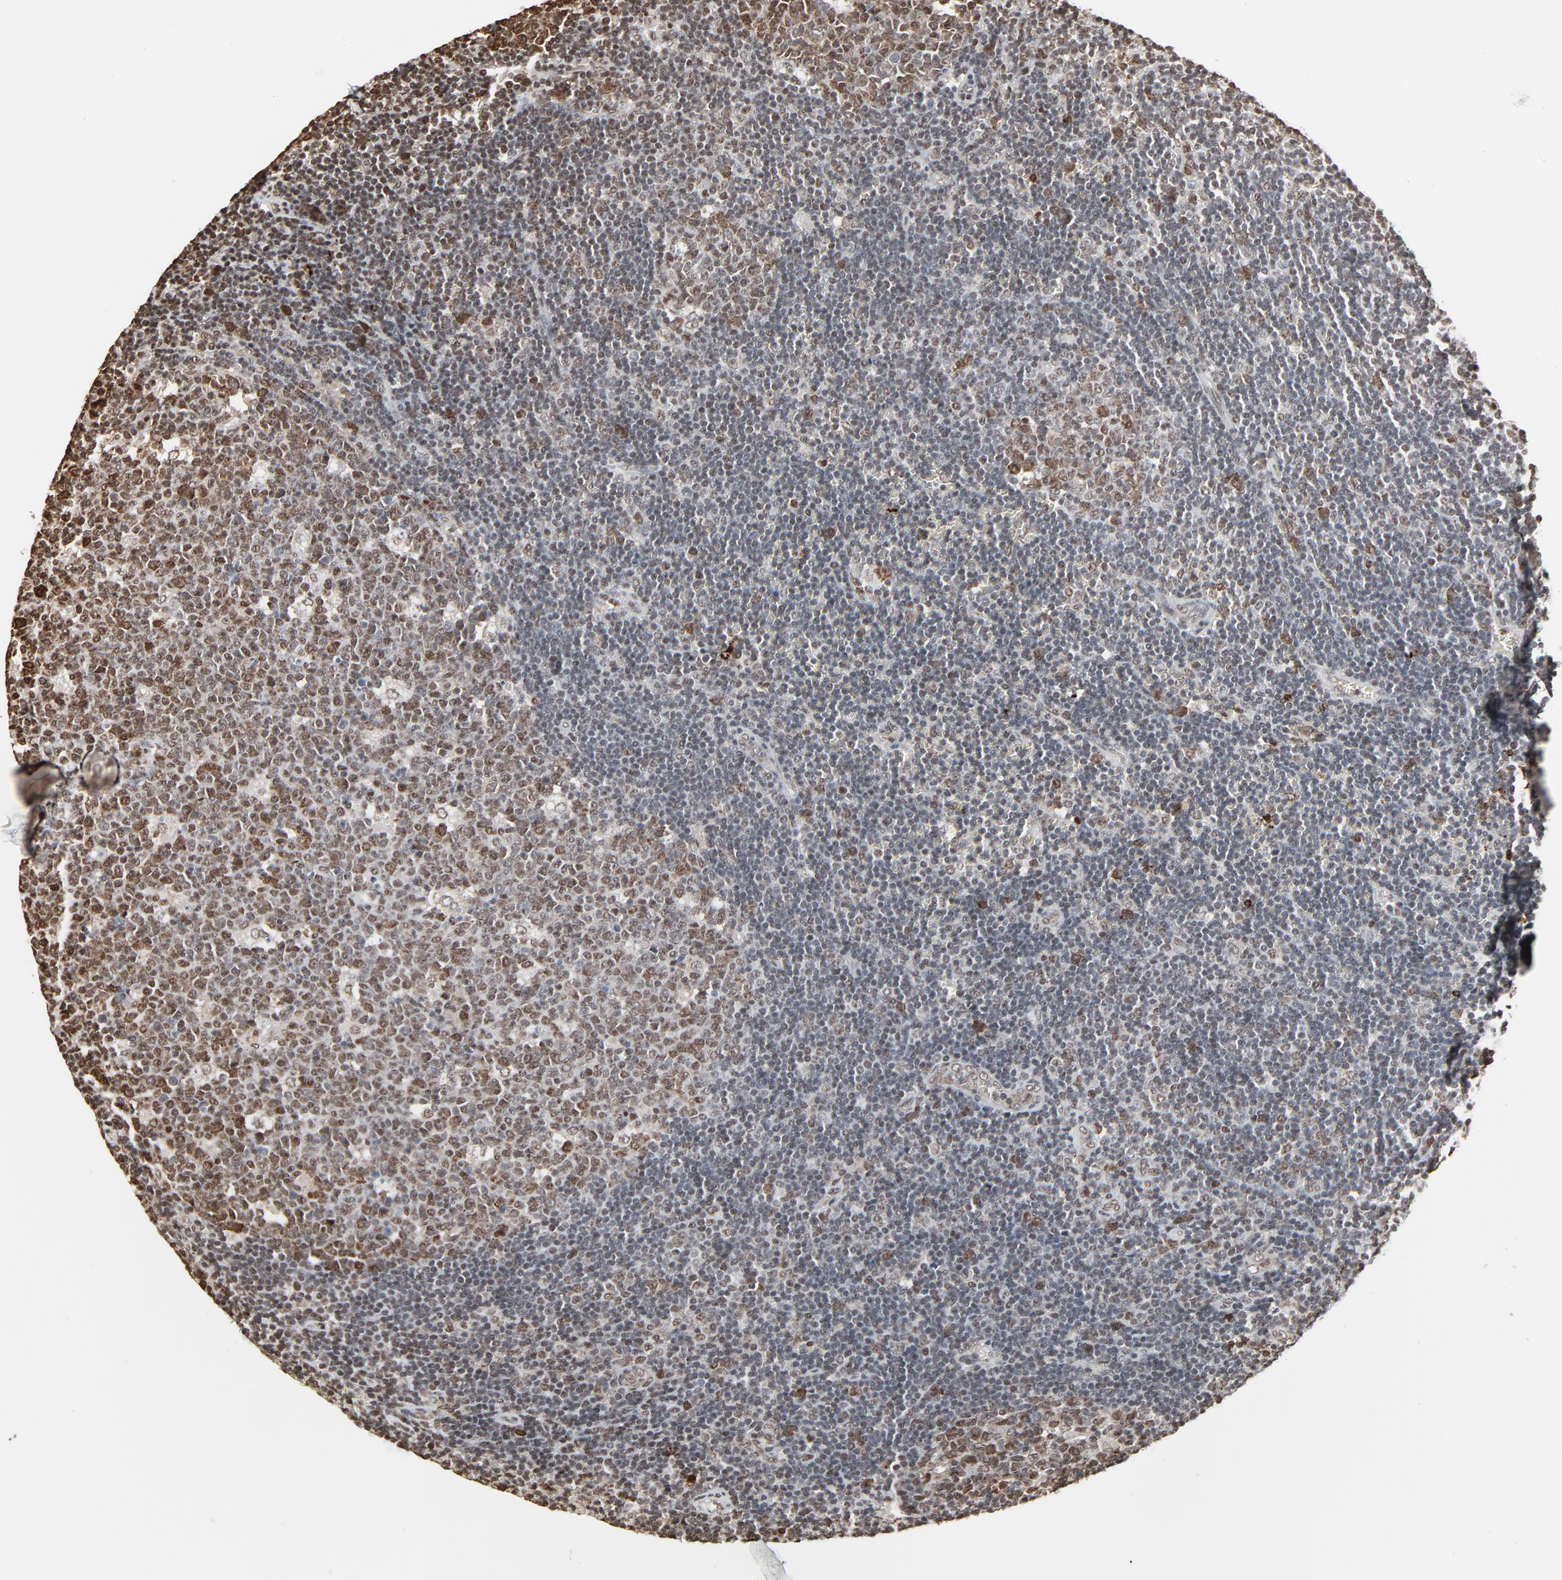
{"staining": {"intensity": "moderate", "quantity": ">75%", "location": "cytoplasmic/membranous,nuclear"}, "tissue": "lymph node", "cell_type": "Germinal center cells", "image_type": "normal", "snomed": [{"axis": "morphology", "description": "Normal tissue, NOS"}, {"axis": "topography", "description": "Lymph node"}, {"axis": "topography", "description": "Salivary gland"}], "caption": "The image exhibits immunohistochemical staining of benign lymph node. There is moderate cytoplasmic/membranous,nuclear expression is present in approximately >75% of germinal center cells. The staining is performed using DAB brown chromogen to label protein expression. The nuclei are counter-stained blue using hematoxylin.", "gene": "MEIS2", "patient": {"sex": "male", "age": 8}}